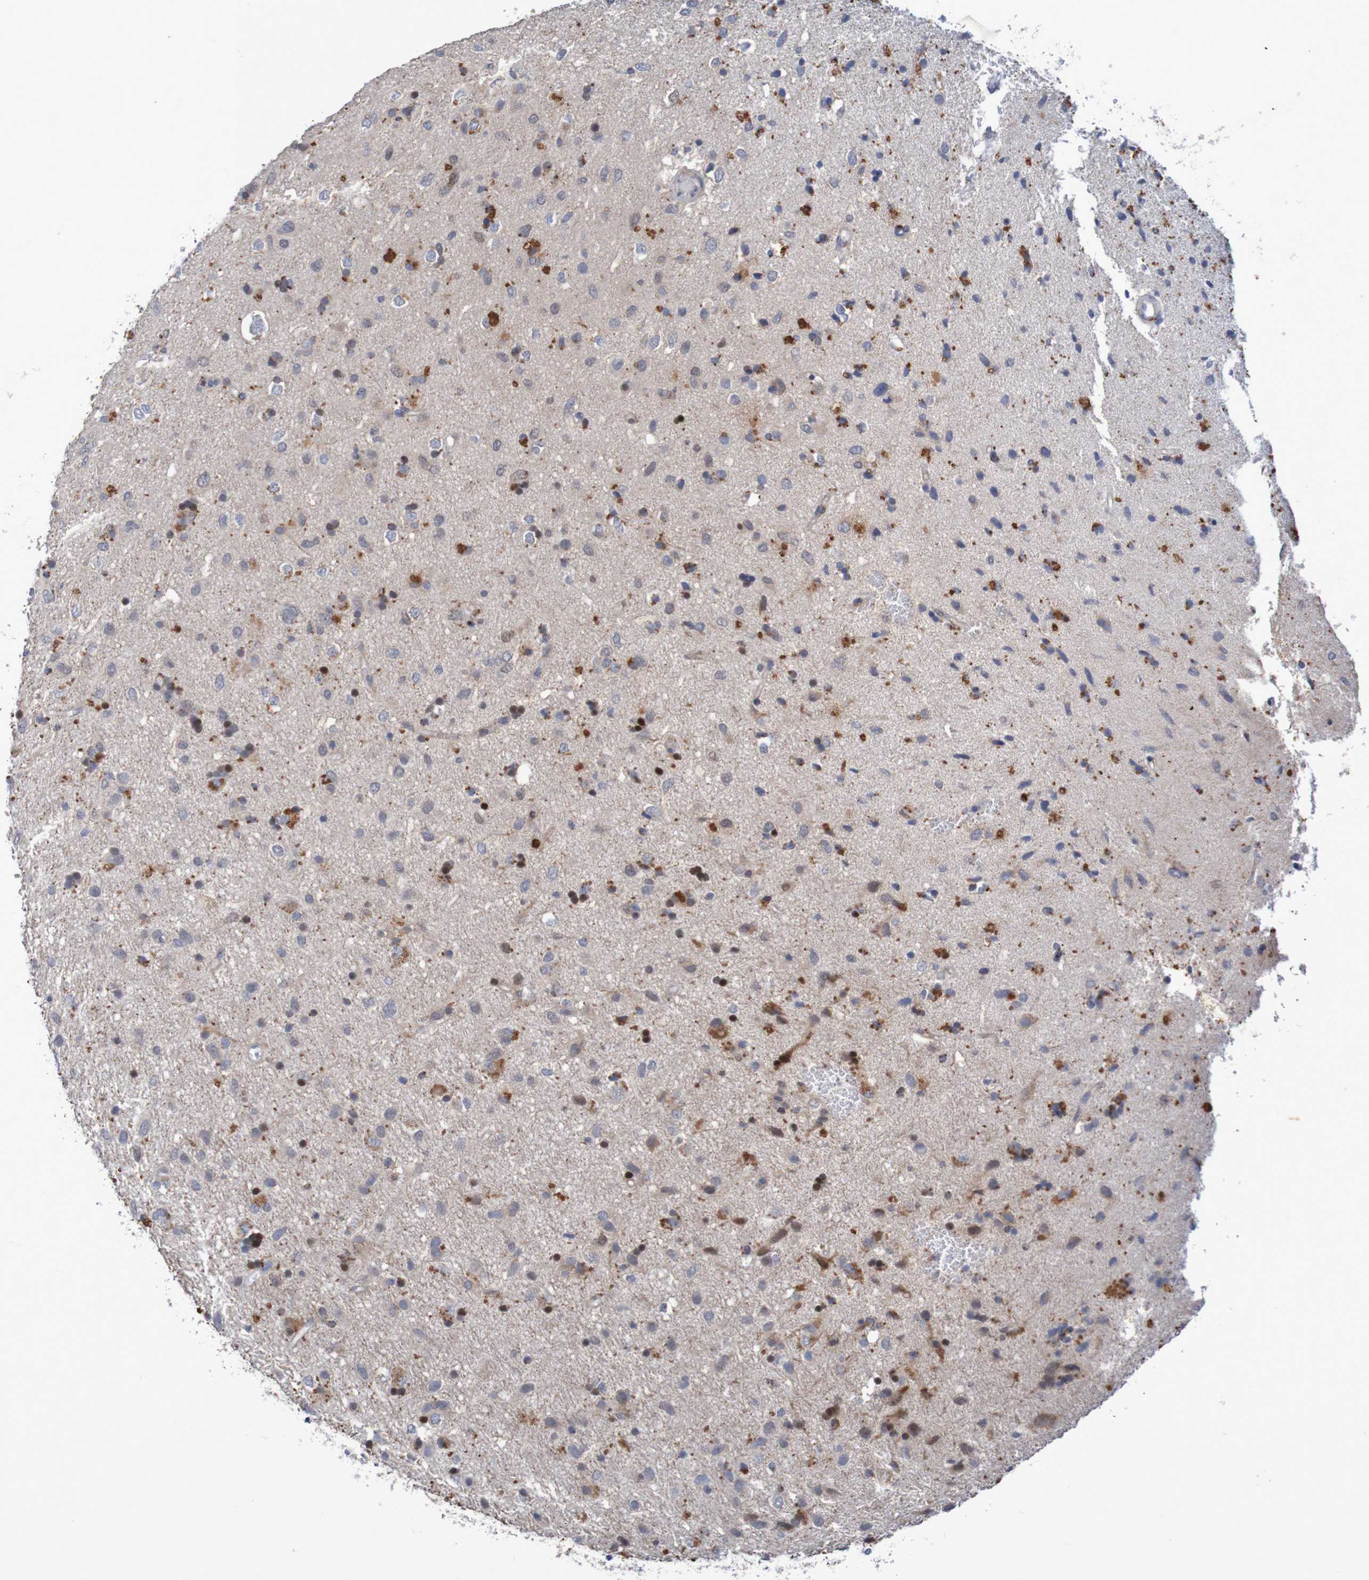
{"staining": {"intensity": "moderate", "quantity": "<25%", "location": "cytoplasmic/membranous"}, "tissue": "glioma", "cell_type": "Tumor cells", "image_type": "cancer", "snomed": [{"axis": "morphology", "description": "Glioma, malignant, Low grade"}, {"axis": "topography", "description": "Brain"}], "caption": "Glioma stained with a brown dye shows moderate cytoplasmic/membranous positive staining in approximately <25% of tumor cells.", "gene": "FBP2", "patient": {"sex": "male", "age": 77}}